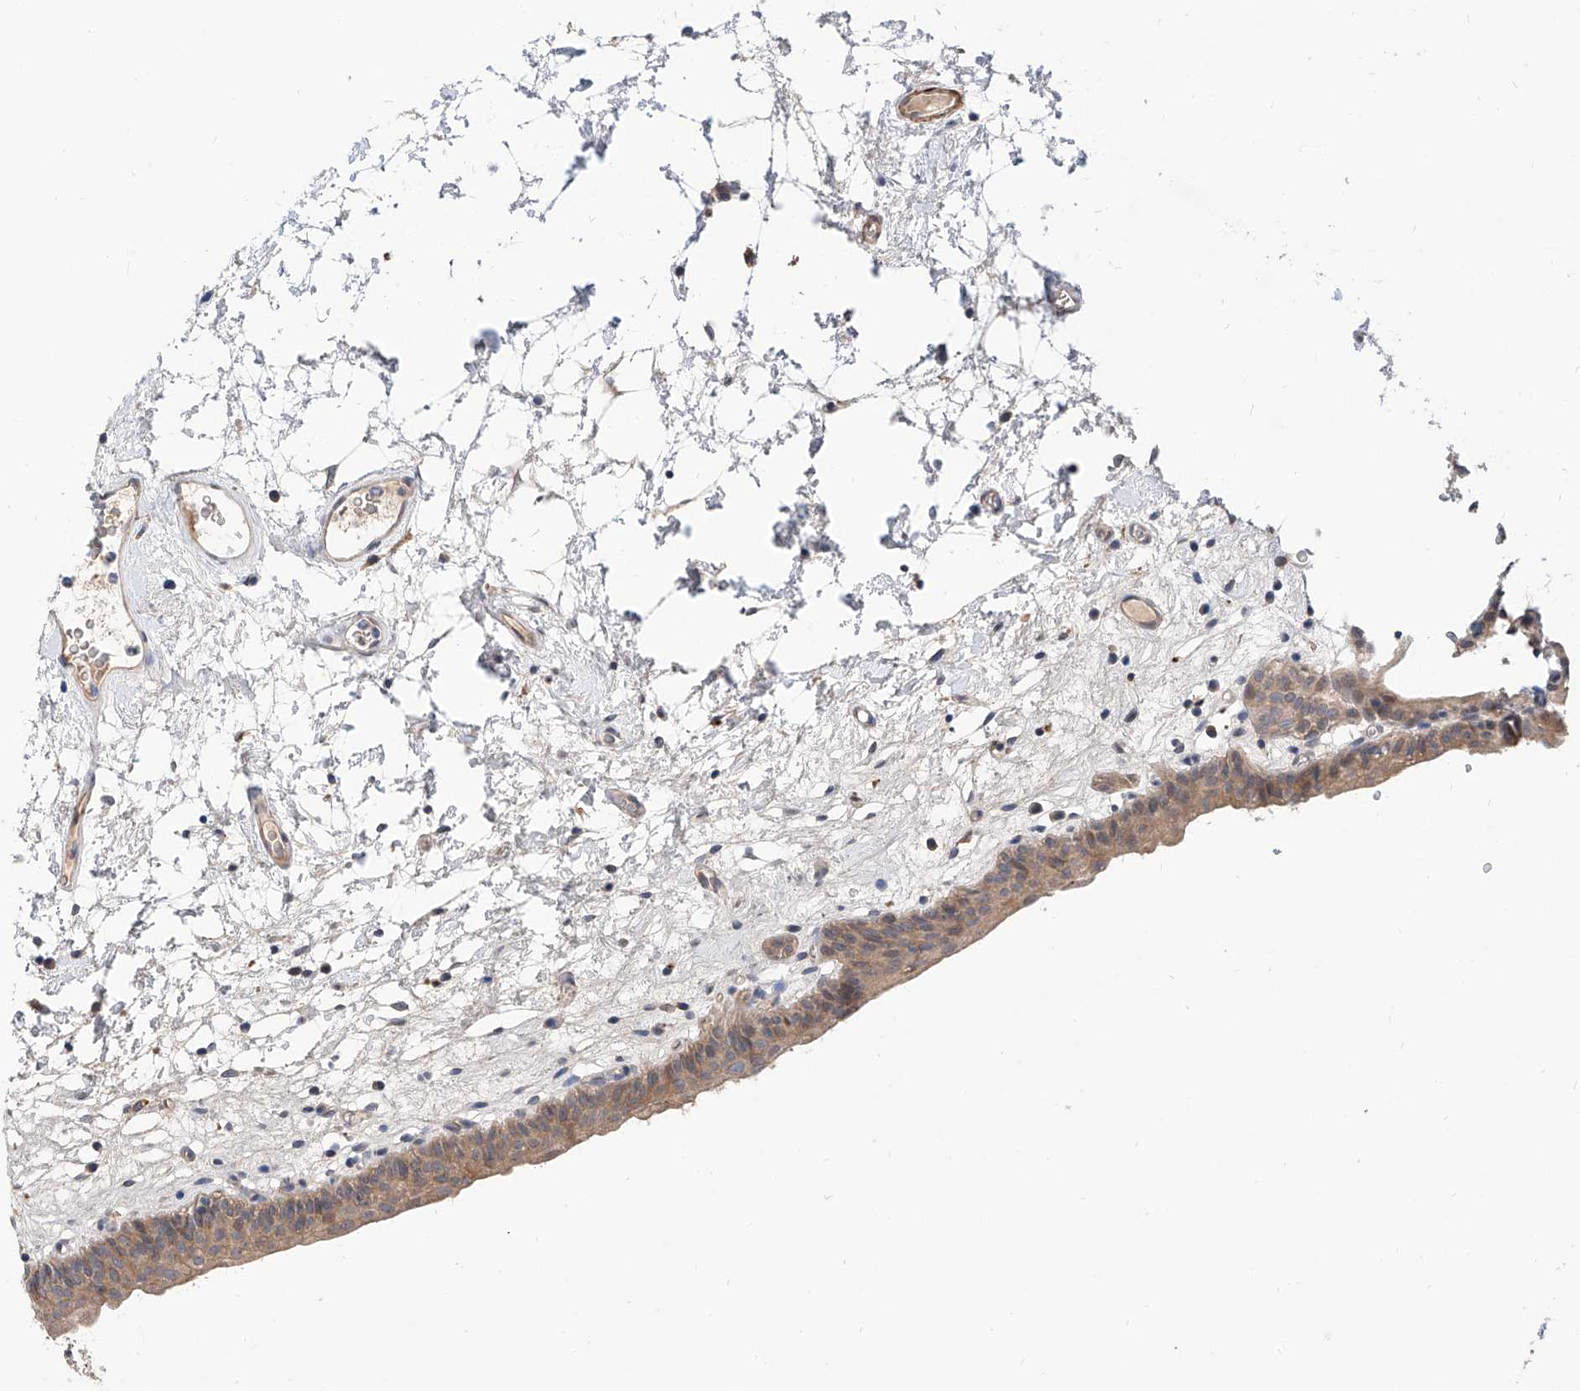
{"staining": {"intensity": "weak", "quantity": ">75%", "location": "cytoplasmic/membranous"}, "tissue": "urinary bladder", "cell_type": "Urothelial cells", "image_type": "normal", "snomed": [{"axis": "morphology", "description": "Normal tissue, NOS"}, {"axis": "topography", "description": "Urinary bladder"}], "caption": "This is a histology image of immunohistochemistry staining of normal urinary bladder, which shows weak staining in the cytoplasmic/membranous of urothelial cells.", "gene": "MAGEE2", "patient": {"sex": "male", "age": 83}}